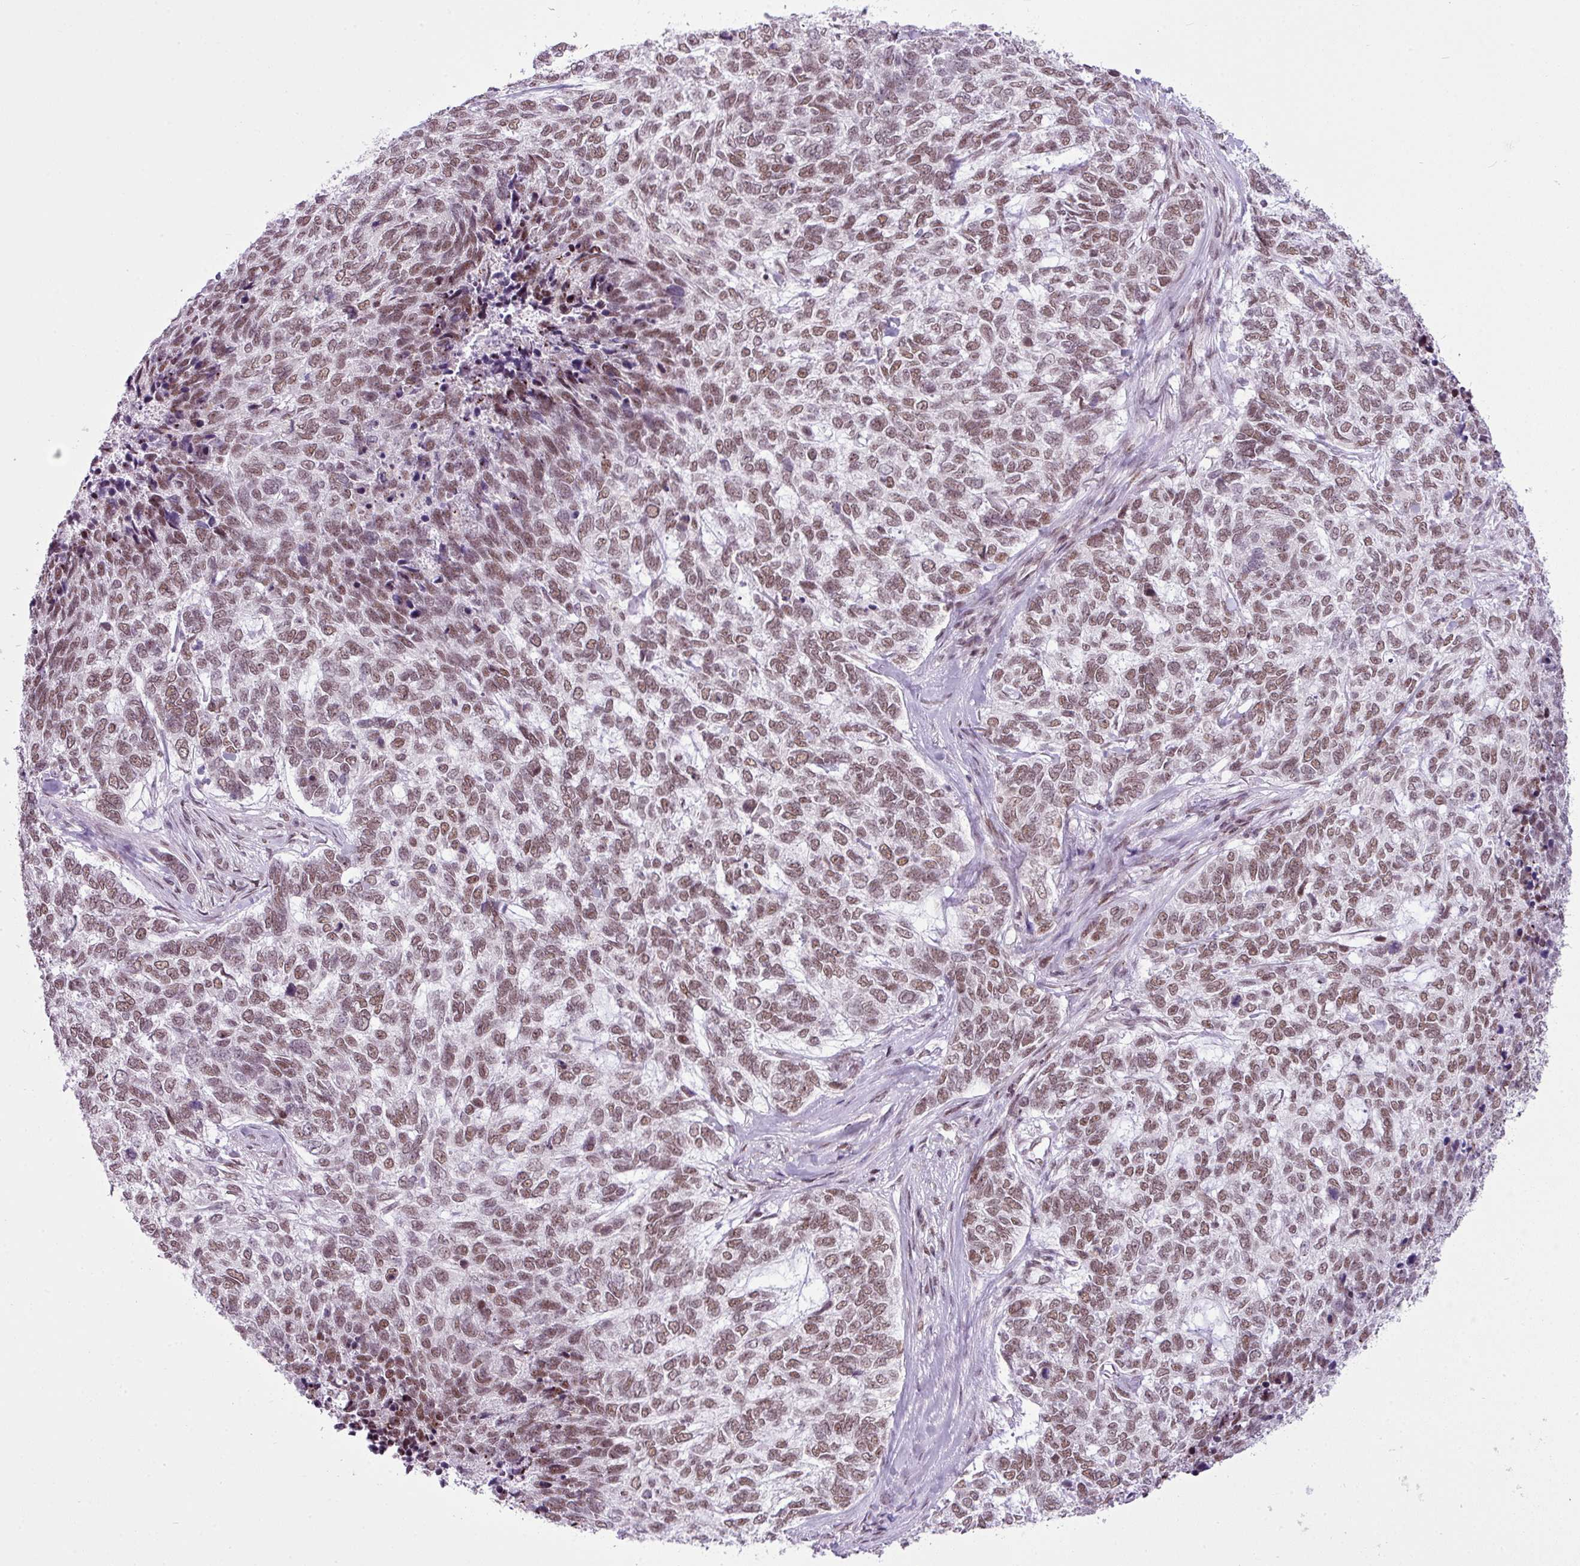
{"staining": {"intensity": "moderate", "quantity": ">75%", "location": "nuclear"}, "tissue": "skin cancer", "cell_type": "Tumor cells", "image_type": "cancer", "snomed": [{"axis": "morphology", "description": "Basal cell carcinoma"}, {"axis": "topography", "description": "Skin"}], "caption": "Protein positivity by immunohistochemistry shows moderate nuclear positivity in about >75% of tumor cells in skin cancer.", "gene": "ARL6IP4", "patient": {"sex": "female", "age": 65}}